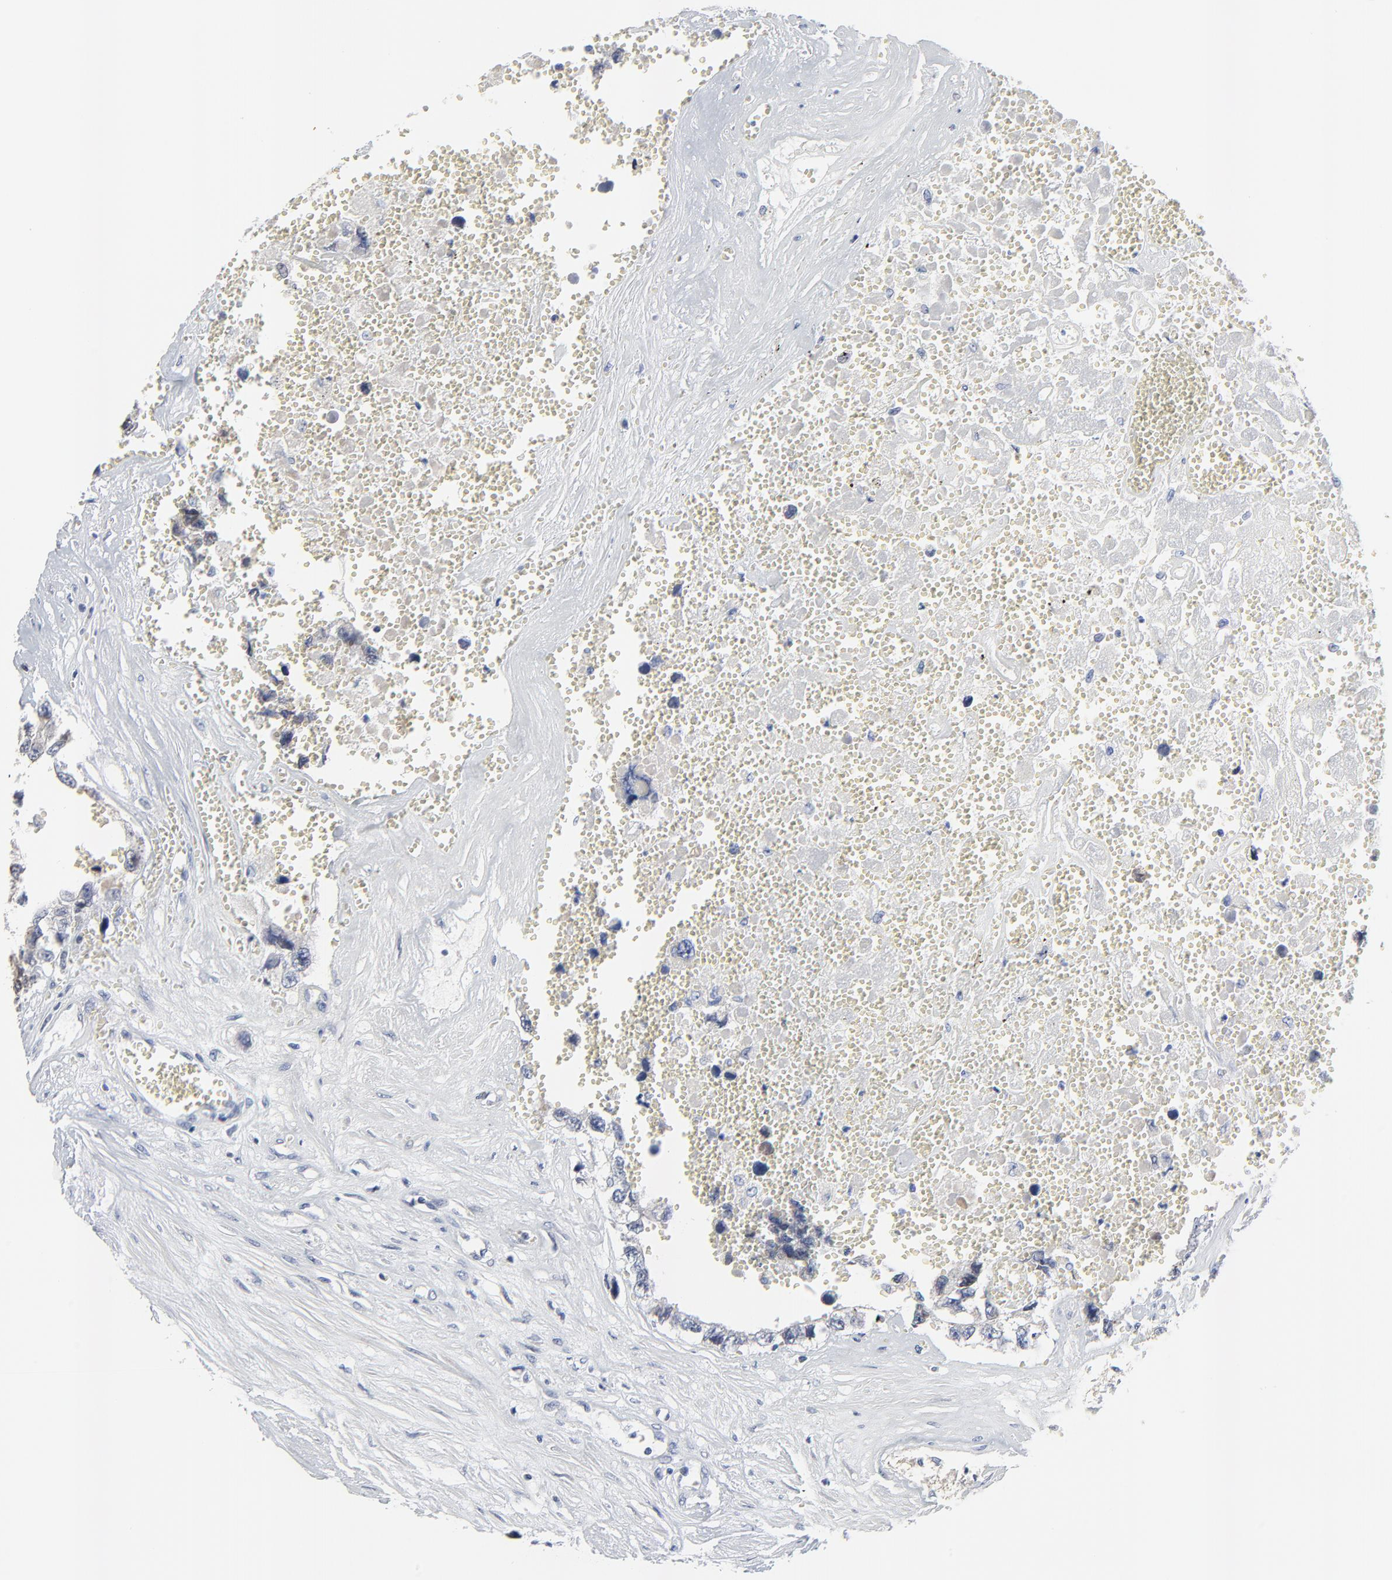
{"staining": {"intensity": "negative", "quantity": "none", "location": "none"}, "tissue": "testis cancer", "cell_type": "Tumor cells", "image_type": "cancer", "snomed": [{"axis": "morphology", "description": "Carcinoma, Embryonal, NOS"}, {"axis": "topography", "description": "Testis"}], "caption": "Immunohistochemical staining of human testis cancer reveals no significant expression in tumor cells.", "gene": "NLGN3", "patient": {"sex": "male", "age": 31}}